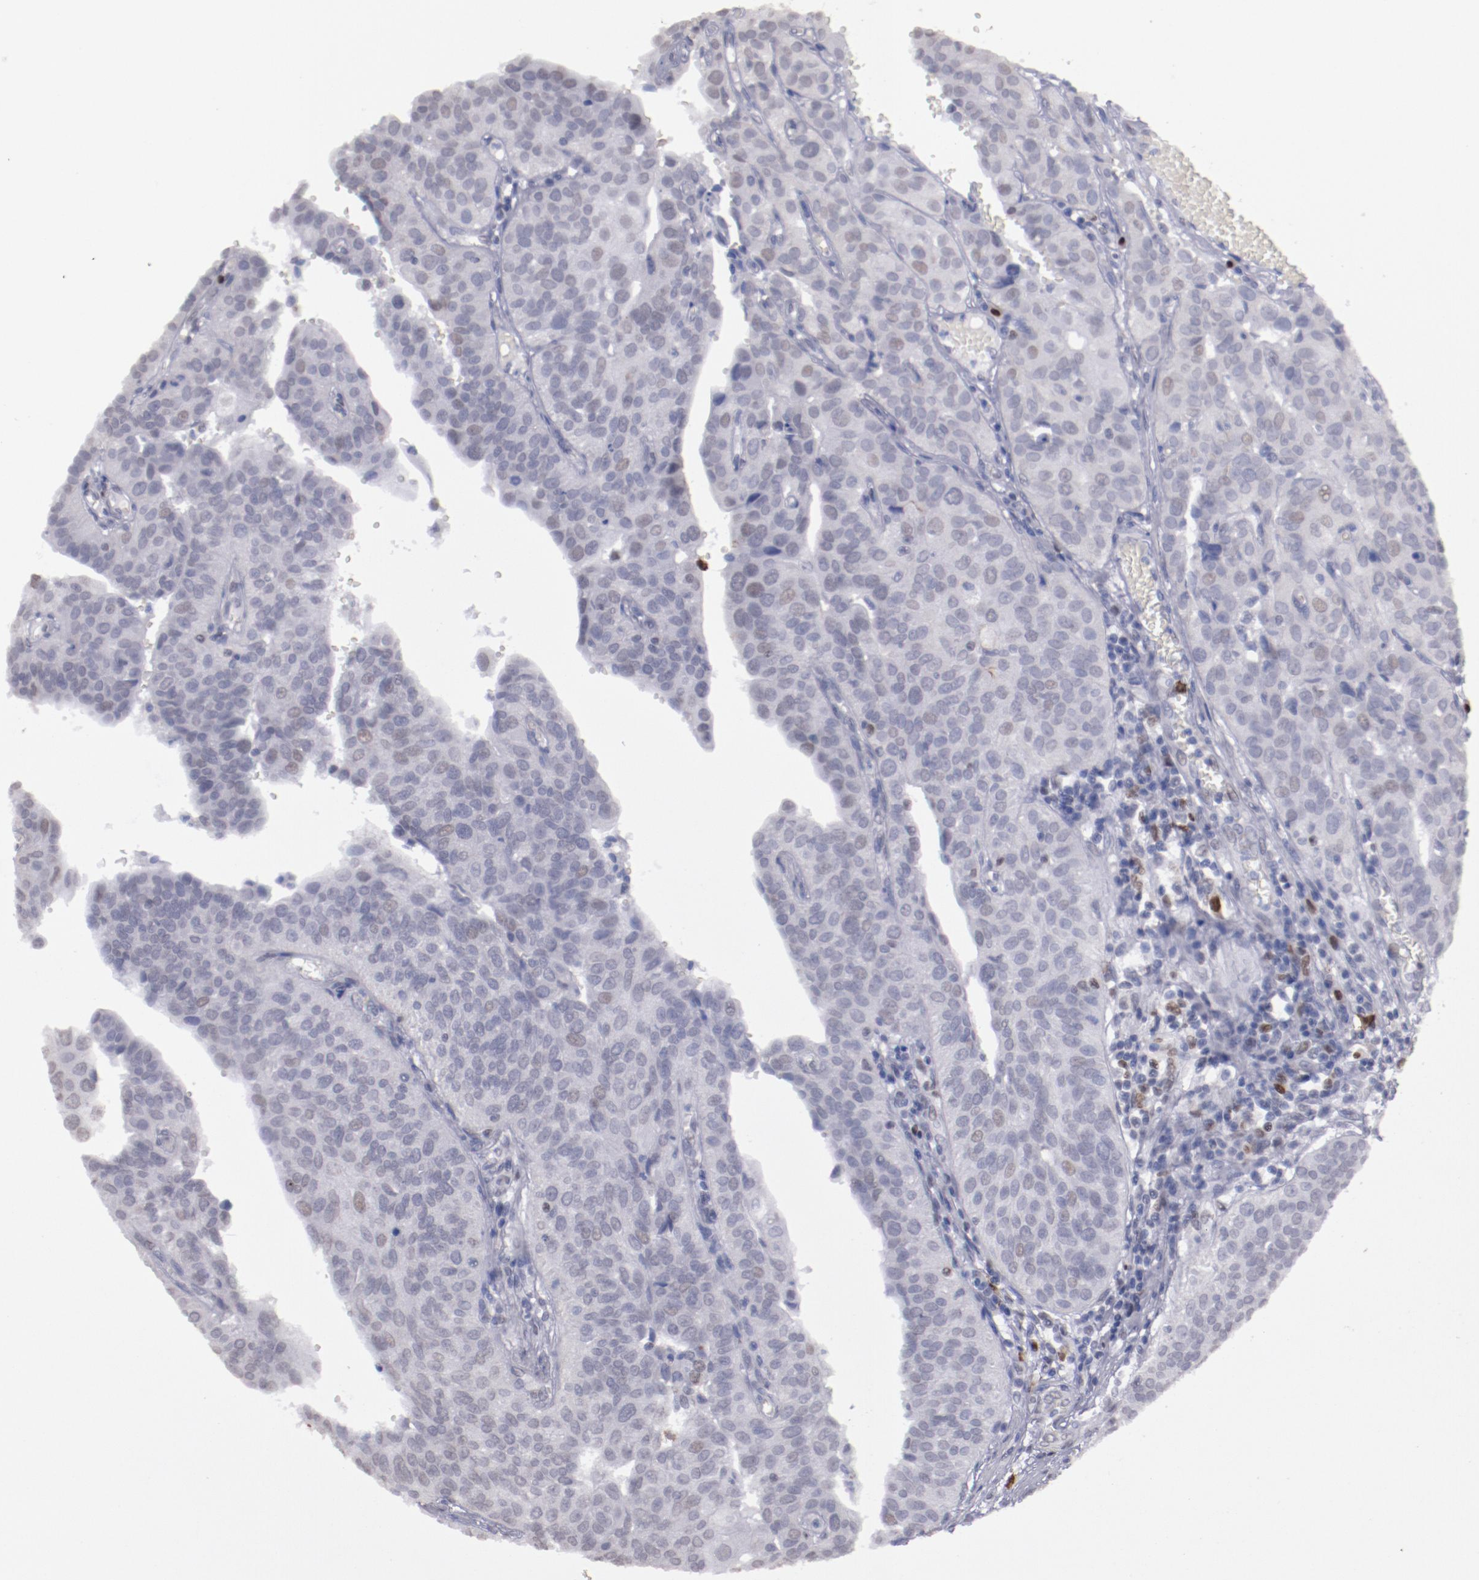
{"staining": {"intensity": "weak", "quantity": "<25%", "location": "nuclear"}, "tissue": "urothelial cancer", "cell_type": "Tumor cells", "image_type": "cancer", "snomed": [{"axis": "morphology", "description": "Urothelial carcinoma, High grade"}, {"axis": "topography", "description": "Urinary bladder"}], "caption": "The micrograph demonstrates no significant expression in tumor cells of high-grade urothelial carcinoma.", "gene": "IRF4", "patient": {"sex": "male", "age": 56}}